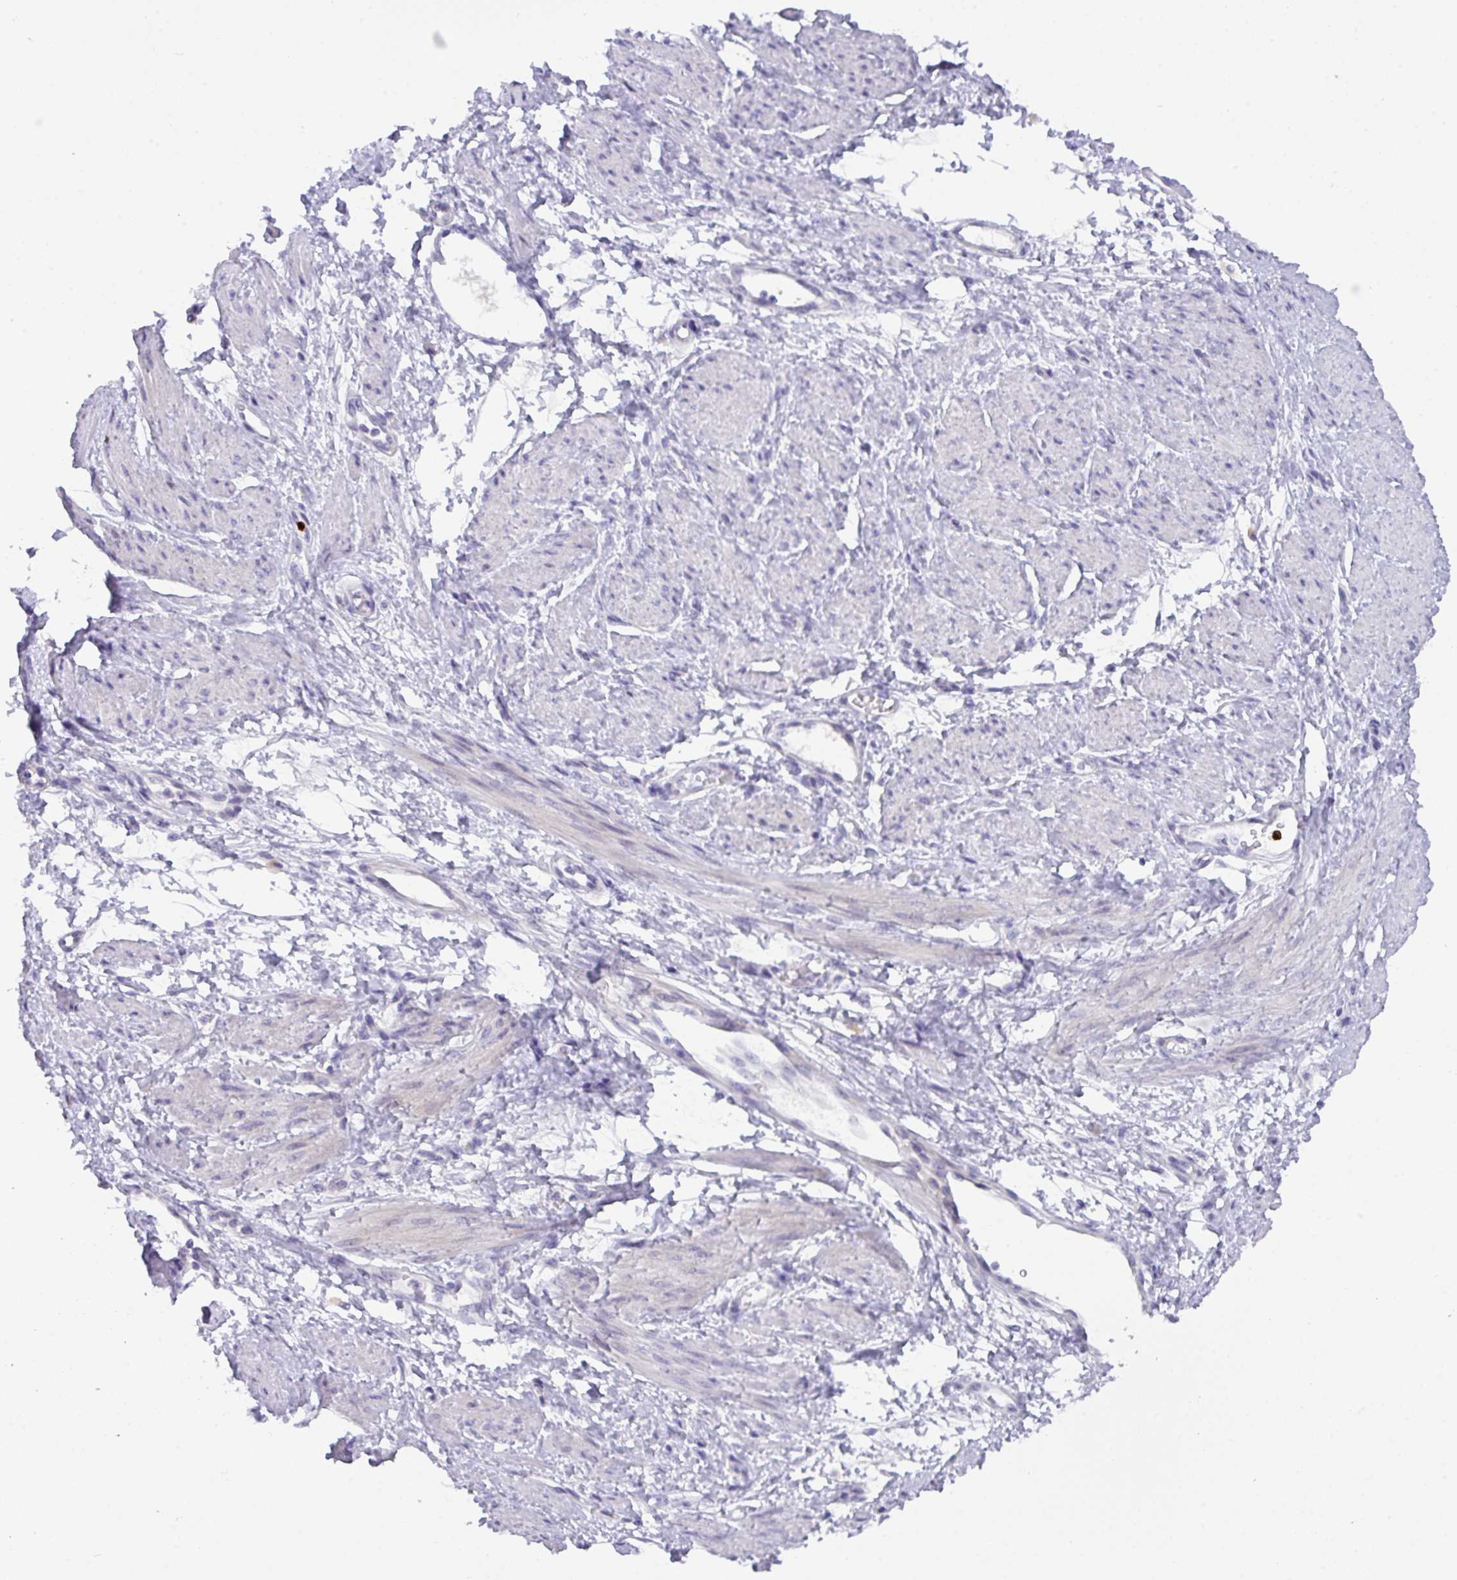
{"staining": {"intensity": "negative", "quantity": "none", "location": "none"}, "tissue": "smooth muscle", "cell_type": "Smooth muscle cells", "image_type": "normal", "snomed": [{"axis": "morphology", "description": "Normal tissue, NOS"}, {"axis": "topography", "description": "Smooth muscle"}, {"axis": "topography", "description": "Uterus"}], "caption": "Protein analysis of unremarkable smooth muscle reveals no significant positivity in smooth muscle cells. (DAB IHC with hematoxylin counter stain).", "gene": "MRM2", "patient": {"sex": "female", "age": 39}}